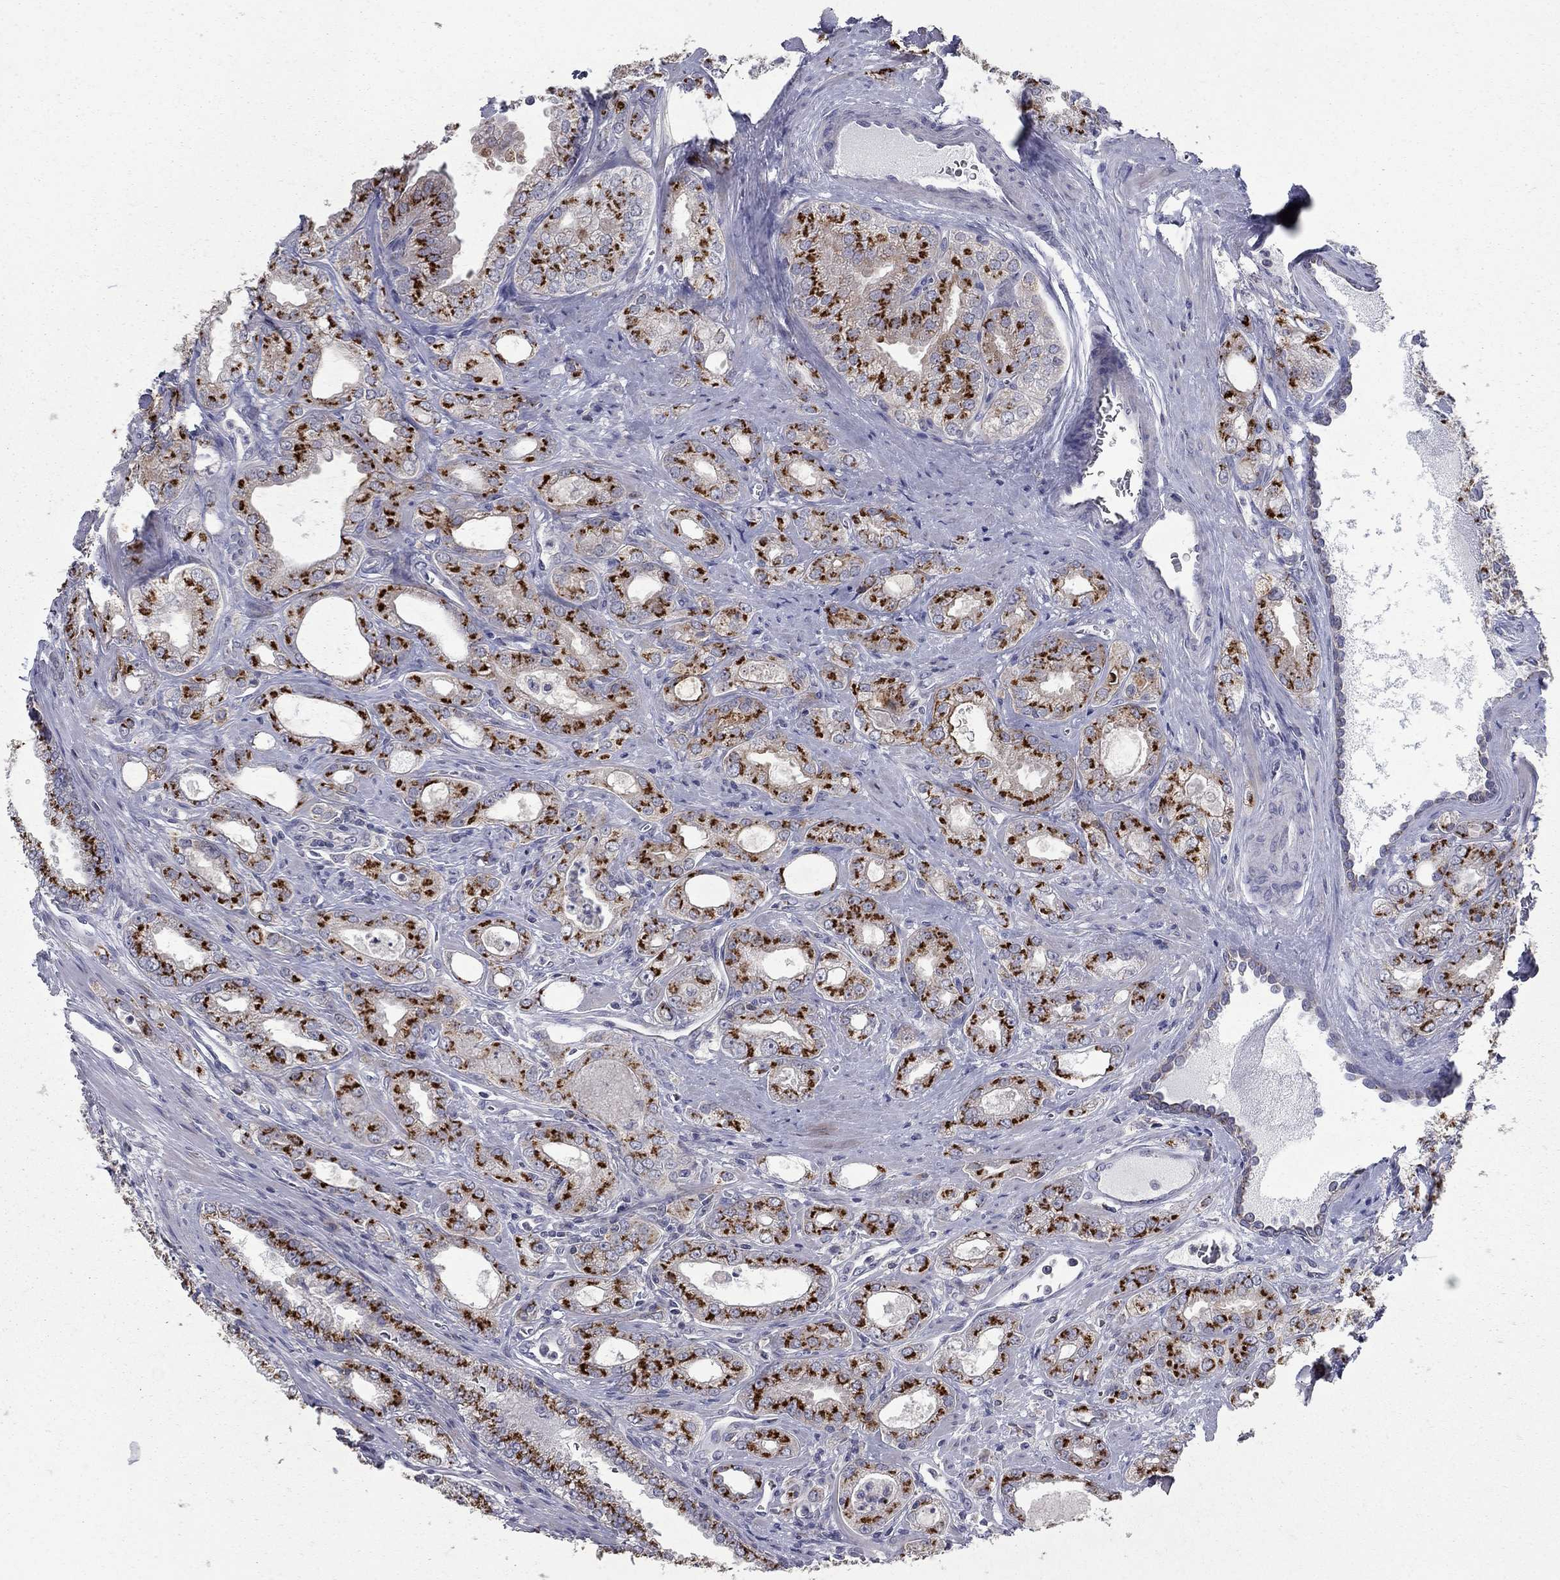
{"staining": {"intensity": "strong", "quantity": ">75%", "location": "cytoplasmic/membranous"}, "tissue": "prostate cancer", "cell_type": "Tumor cells", "image_type": "cancer", "snomed": [{"axis": "morphology", "description": "Adenocarcinoma, NOS"}, {"axis": "morphology", "description": "Adenocarcinoma, High grade"}, {"axis": "topography", "description": "Prostate"}], "caption": "Immunohistochemistry of human prostate adenocarcinoma demonstrates high levels of strong cytoplasmic/membranous staining in about >75% of tumor cells.", "gene": "KIAA0319L", "patient": {"sex": "male", "age": 70}}